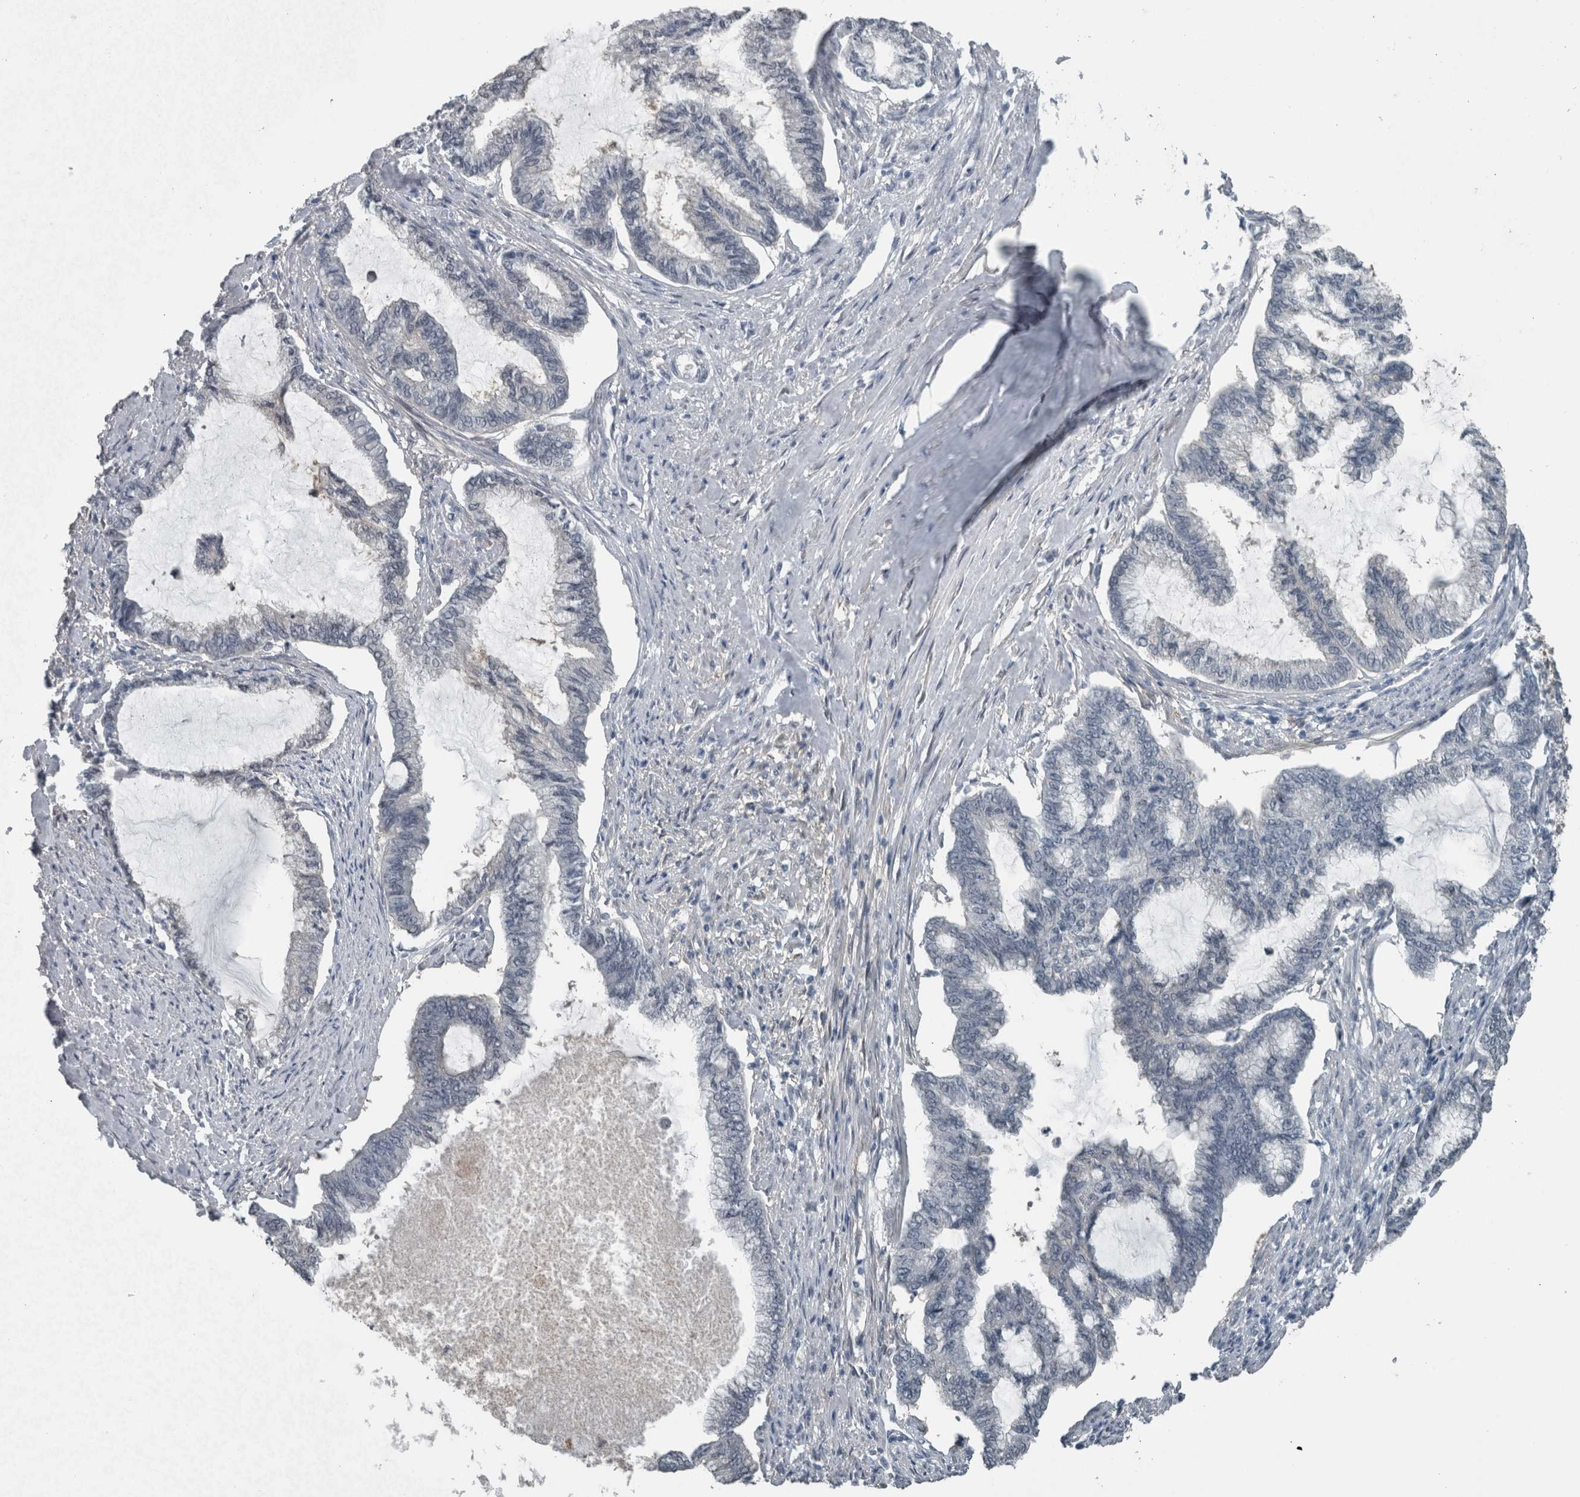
{"staining": {"intensity": "negative", "quantity": "none", "location": "none"}, "tissue": "endometrial cancer", "cell_type": "Tumor cells", "image_type": "cancer", "snomed": [{"axis": "morphology", "description": "Adenocarcinoma, NOS"}, {"axis": "topography", "description": "Endometrium"}], "caption": "Image shows no significant protein staining in tumor cells of endometrial cancer (adenocarcinoma).", "gene": "ACSF2", "patient": {"sex": "female", "age": 86}}